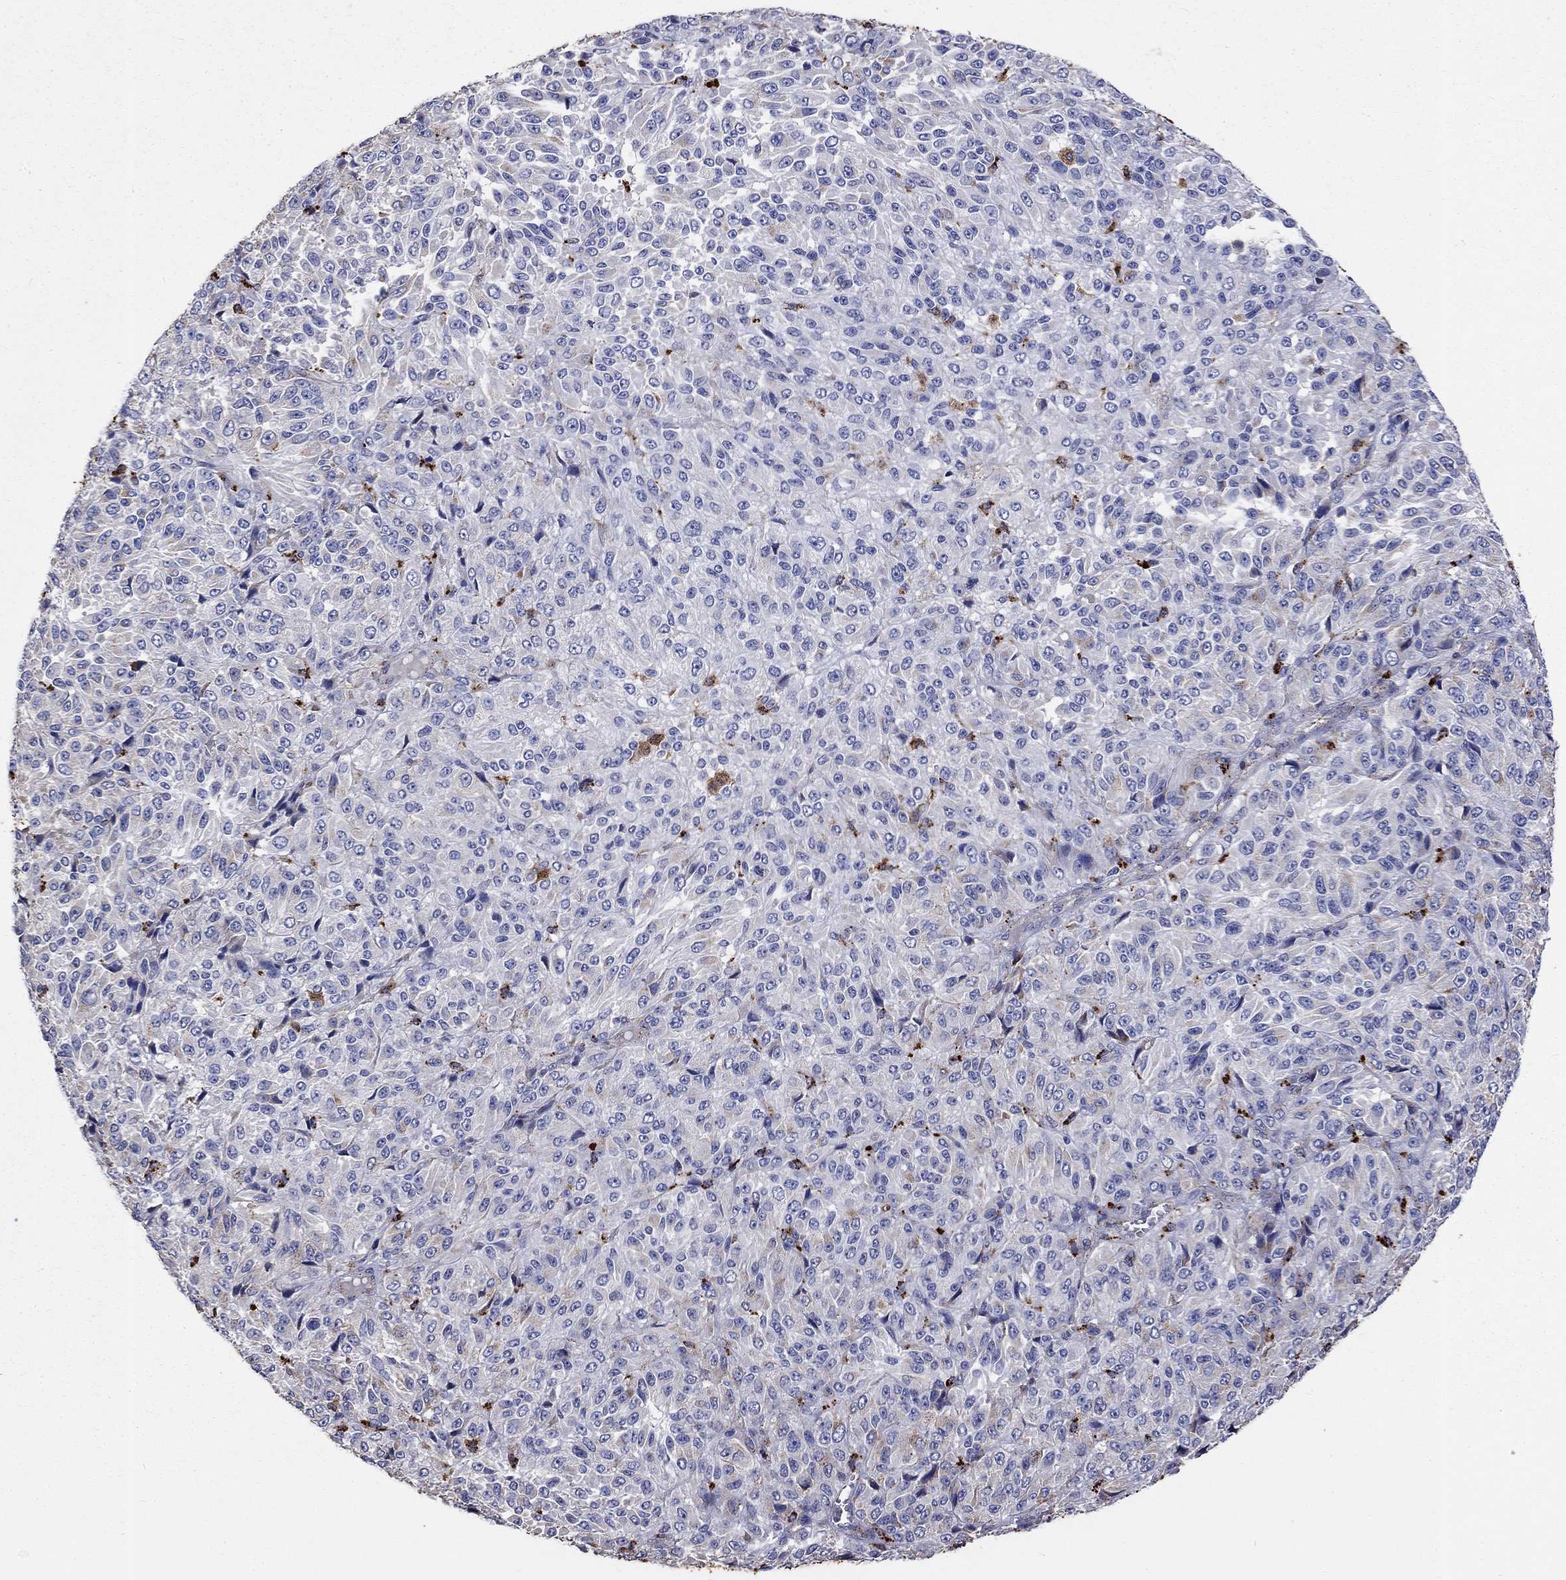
{"staining": {"intensity": "negative", "quantity": "none", "location": "none"}, "tissue": "melanoma", "cell_type": "Tumor cells", "image_type": "cancer", "snomed": [{"axis": "morphology", "description": "Malignant melanoma, Metastatic site"}, {"axis": "topography", "description": "Brain"}], "caption": "Human malignant melanoma (metastatic site) stained for a protein using IHC reveals no positivity in tumor cells.", "gene": "CTSB", "patient": {"sex": "female", "age": 56}}